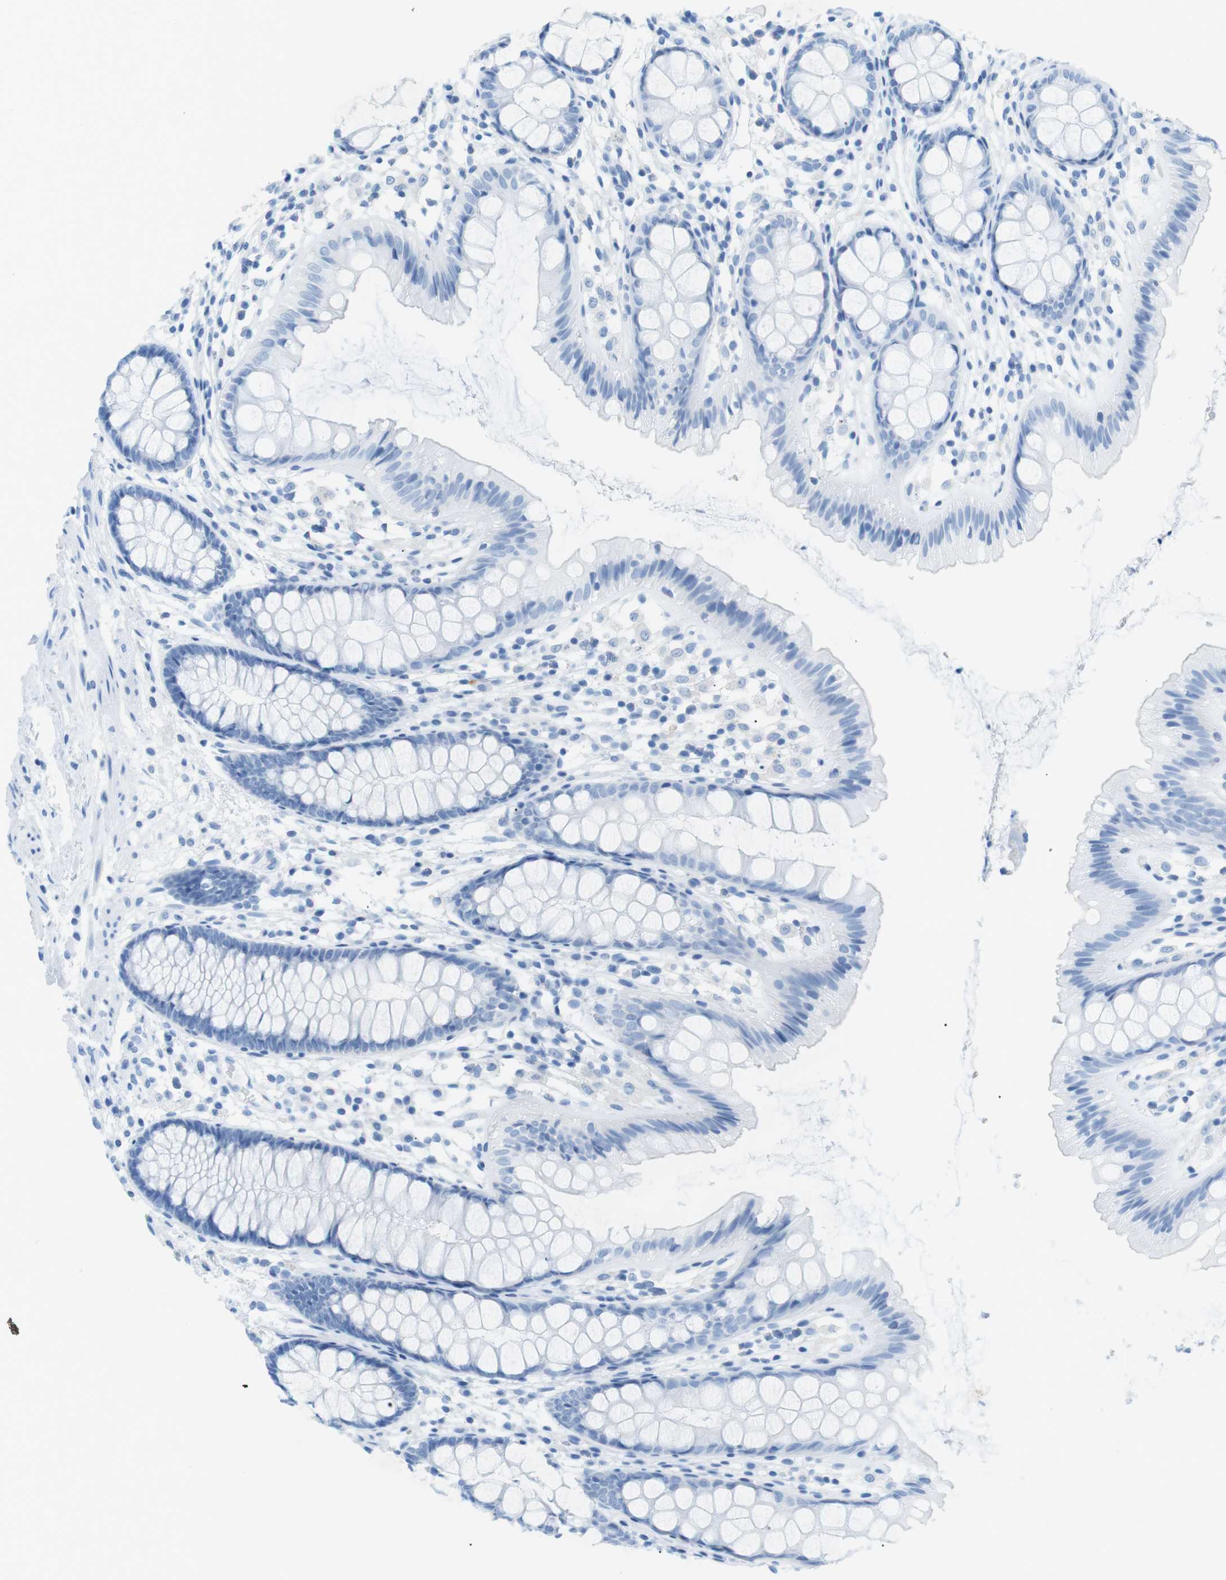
{"staining": {"intensity": "negative", "quantity": "none", "location": "none"}, "tissue": "colon", "cell_type": "Endothelial cells", "image_type": "normal", "snomed": [{"axis": "morphology", "description": "Normal tissue, NOS"}, {"axis": "topography", "description": "Colon"}], "caption": "Benign colon was stained to show a protein in brown. There is no significant positivity in endothelial cells. The staining is performed using DAB (3,3'-diaminobenzidine) brown chromogen with nuclei counter-stained in using hematoxylin.", "gene": "SALL4", "patient": {"sex": "female", "age": 56}}